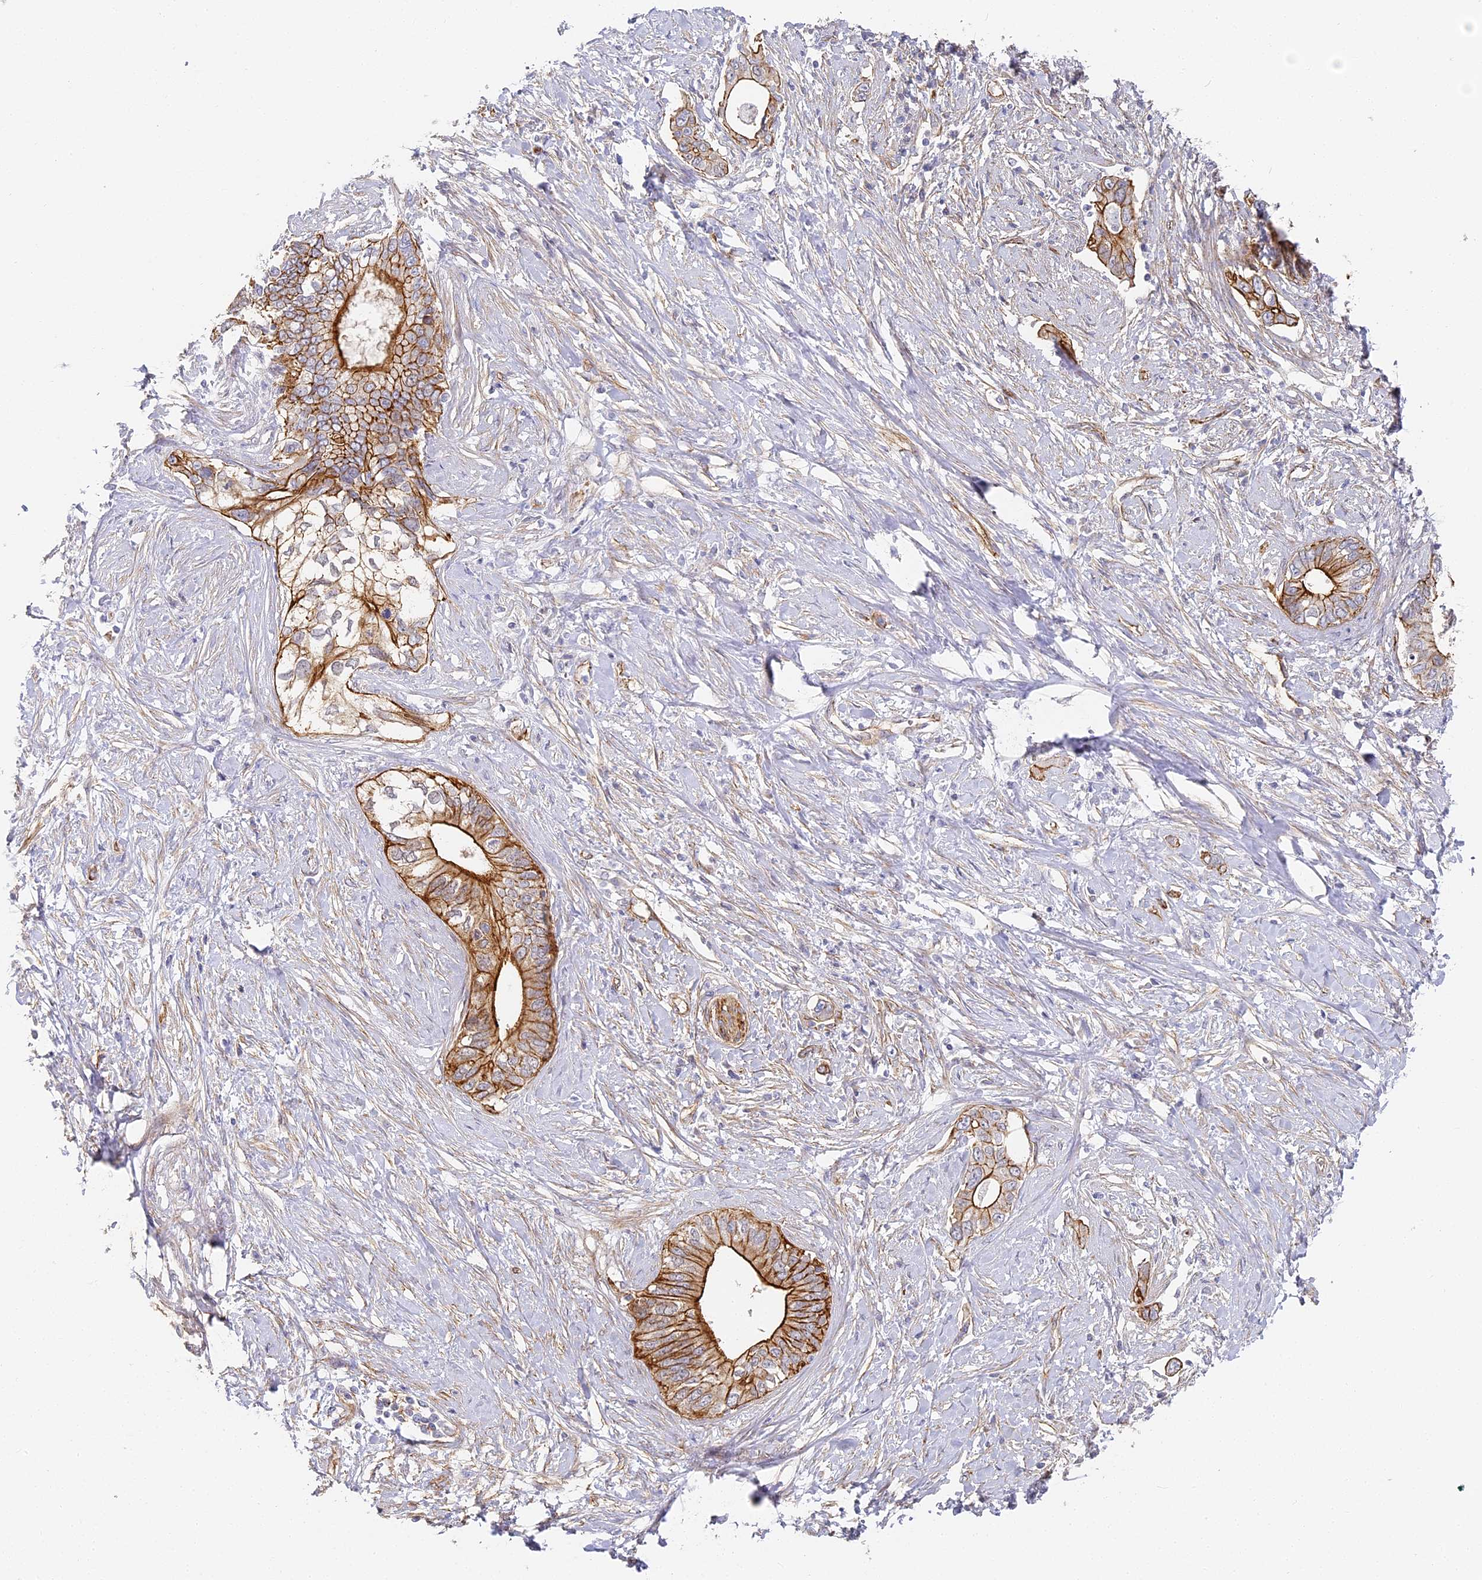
{"staining": {"intensity": "moderate", "quantity": ">75%", "location": "cytoplasmic/membranous"}, "tissue": "pancreatic cancer", "cell_type": "Tumor cells", "image_type": "cancer", "snomed": [{"axis": "morphology", "description": "Normal tissue, NOS"}, {"axis": "morphology", "description": "Adenocarcinoma, NOS"}, {"axis": "topography", "description": "Pancreas"}, {"axis": "topography", "description": "Peripheral nerve tissue"}], "caption": "IHC micrograph of neoplastic tissue: human pancreatic cancer (adenocarcinoma) stained using immunohistochemistry demonstrates medium levels of moderate protein expression localized specifically in the cytoplasmic/membranous of tumor cells, appearing as a cytoplasmic/membranous brown color.", "gene": "CCDC30", "patient": {"sex": "male", "age": 59}}